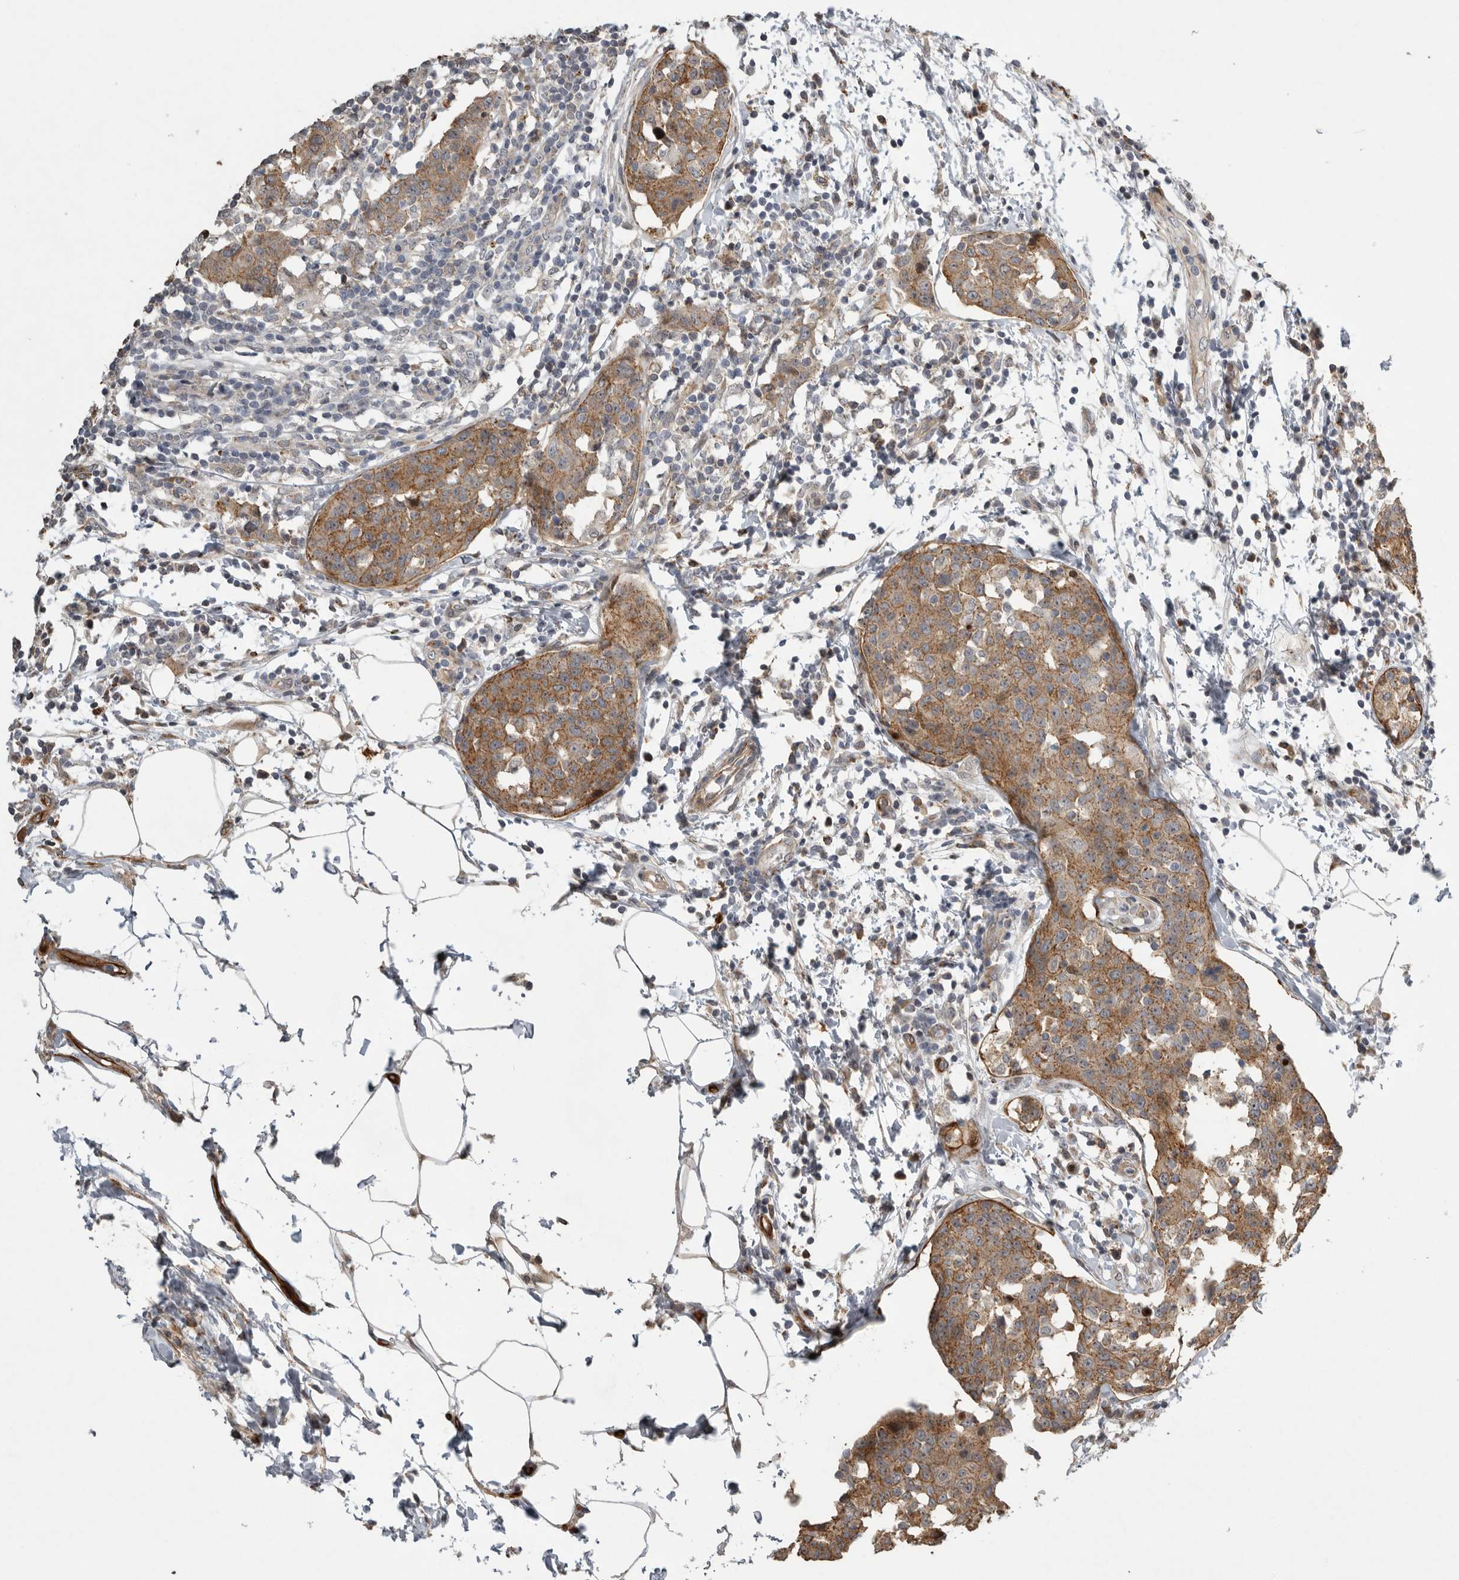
{"staining": {"intensity": "moderate", "quantity": ">75%", "location": "cytoplasmic/membranous"}, "tissue": "breast cancer", "cell_type": "Tumor cells", "image_type": "cancer", "snomed": [{"axis": "morphology", "description": "Normal tissue, NOS"}, {"axis": "morphology", "description": "Duct carcinoma"}, {"axis": "topography", "description": "Breast"}], "caption": "This image exhibits IHC staining of breast intraductal carcinoma, with medium moderate cytoplasmic/membranous positivity in about >75% of tumor cells.", "gene": "MPDZ", "patient": {"sex": "female", "age": 37}}